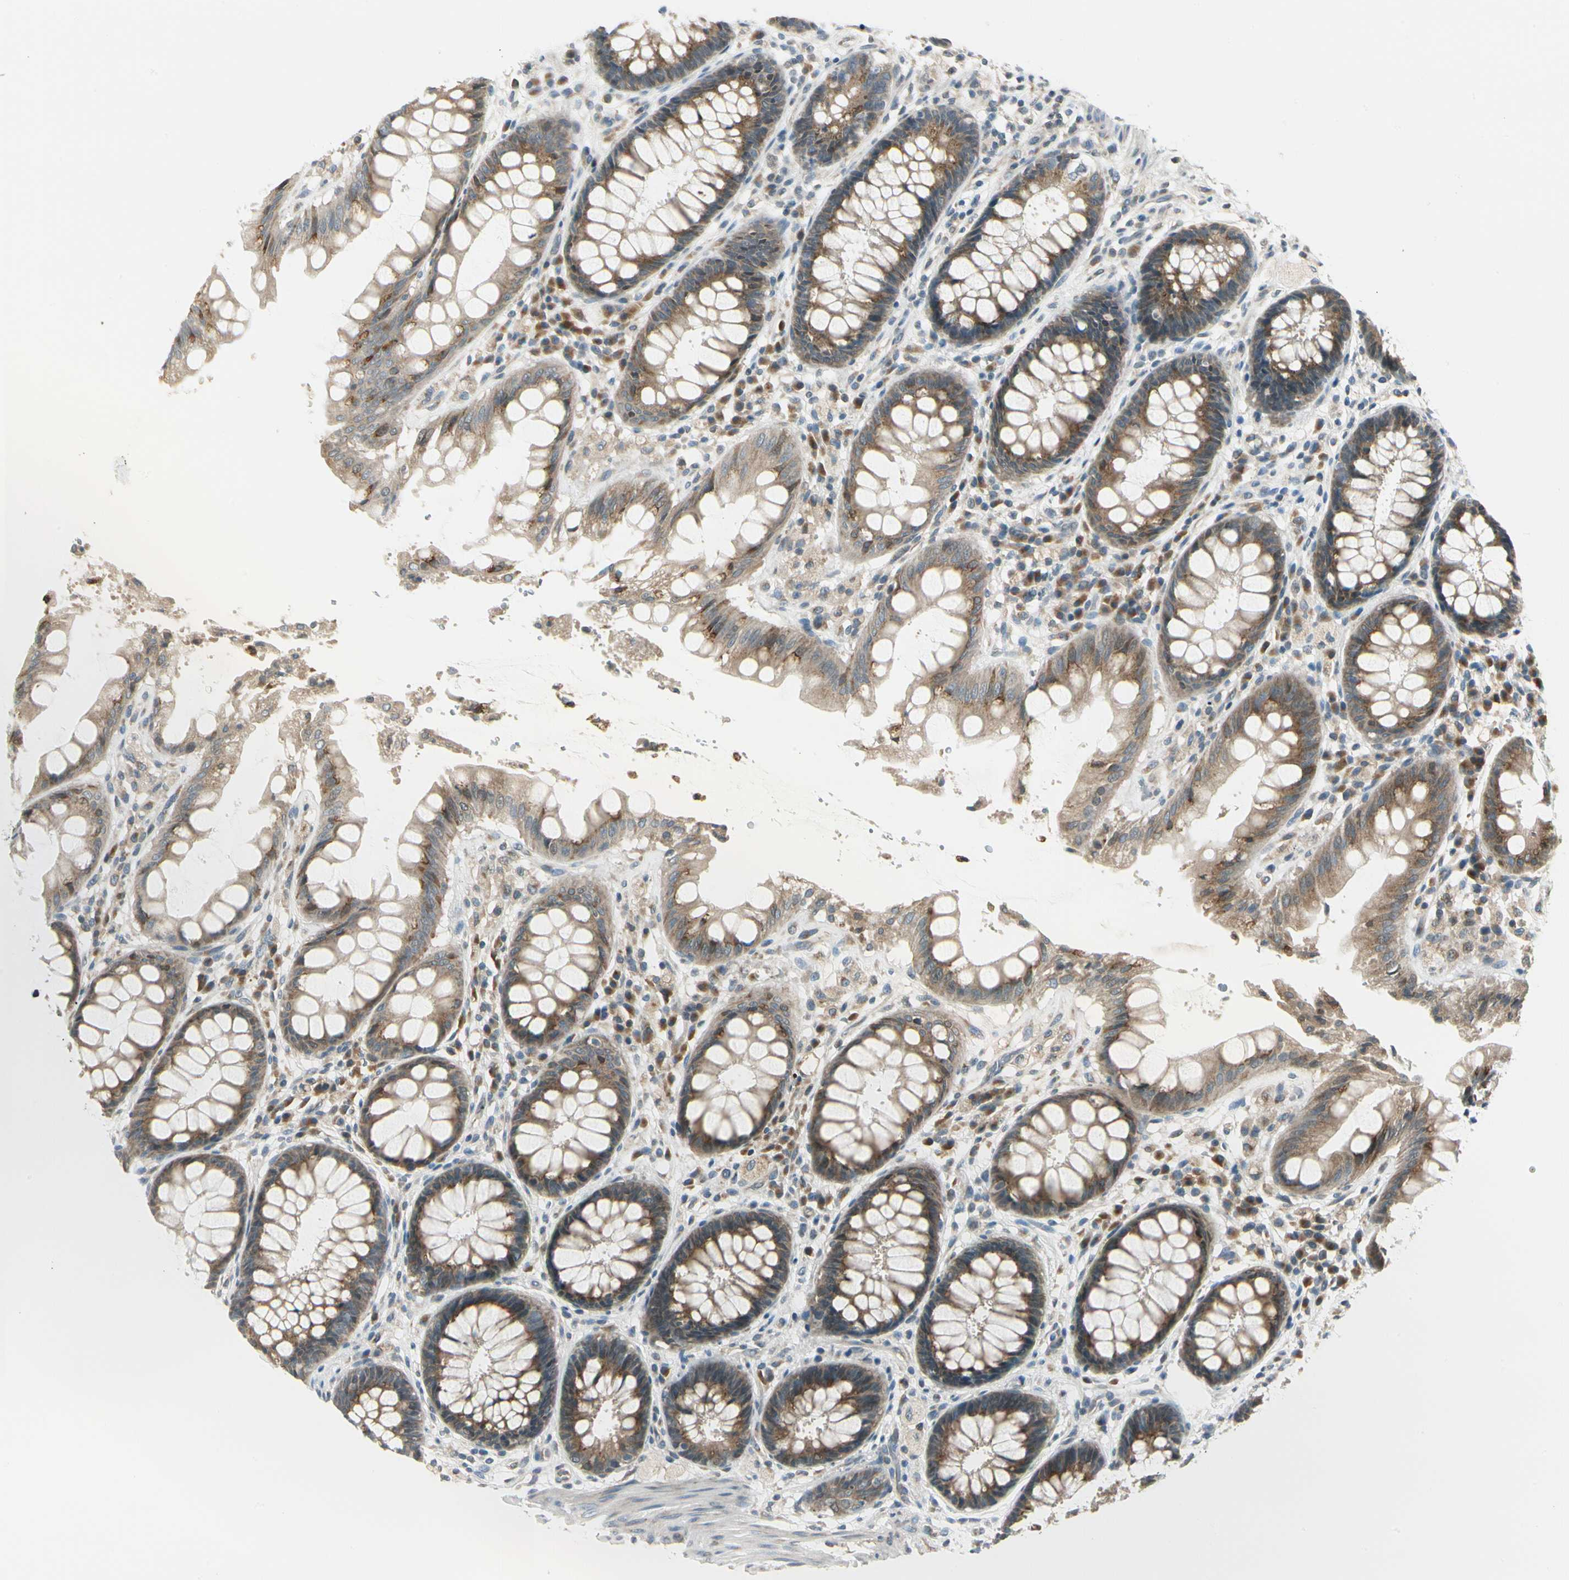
{"staining": {"intensity": "moderate", "quantity": ">75%", "location": "cytoplasmic/membranous"}, "tissue": "rectum", "cell_type": "Glandular cells", "image_type": "normal", "snomed": [{"axis": "morphology", "description": "Normal tissue, NOS"}, {"axis": "topography", "description": "Rectum"}], "caption": "High-magnification brightfield microscopy of benign rectum stained with DAB (brown) and counterstained with hematoxylin (blue). glandular cells exhibit moderate cytoplasmic/membranous expression is identified in about>75% of cells. The staining was performed using DAB (3,3'-diaminobenzidine) to visualize the protein expression in brown, while the nuclei were stained in blue with hematoxylin (Magnification: 20x).", "gene": "BNIP1", "patient": {"sex": "female", "age": 46}}